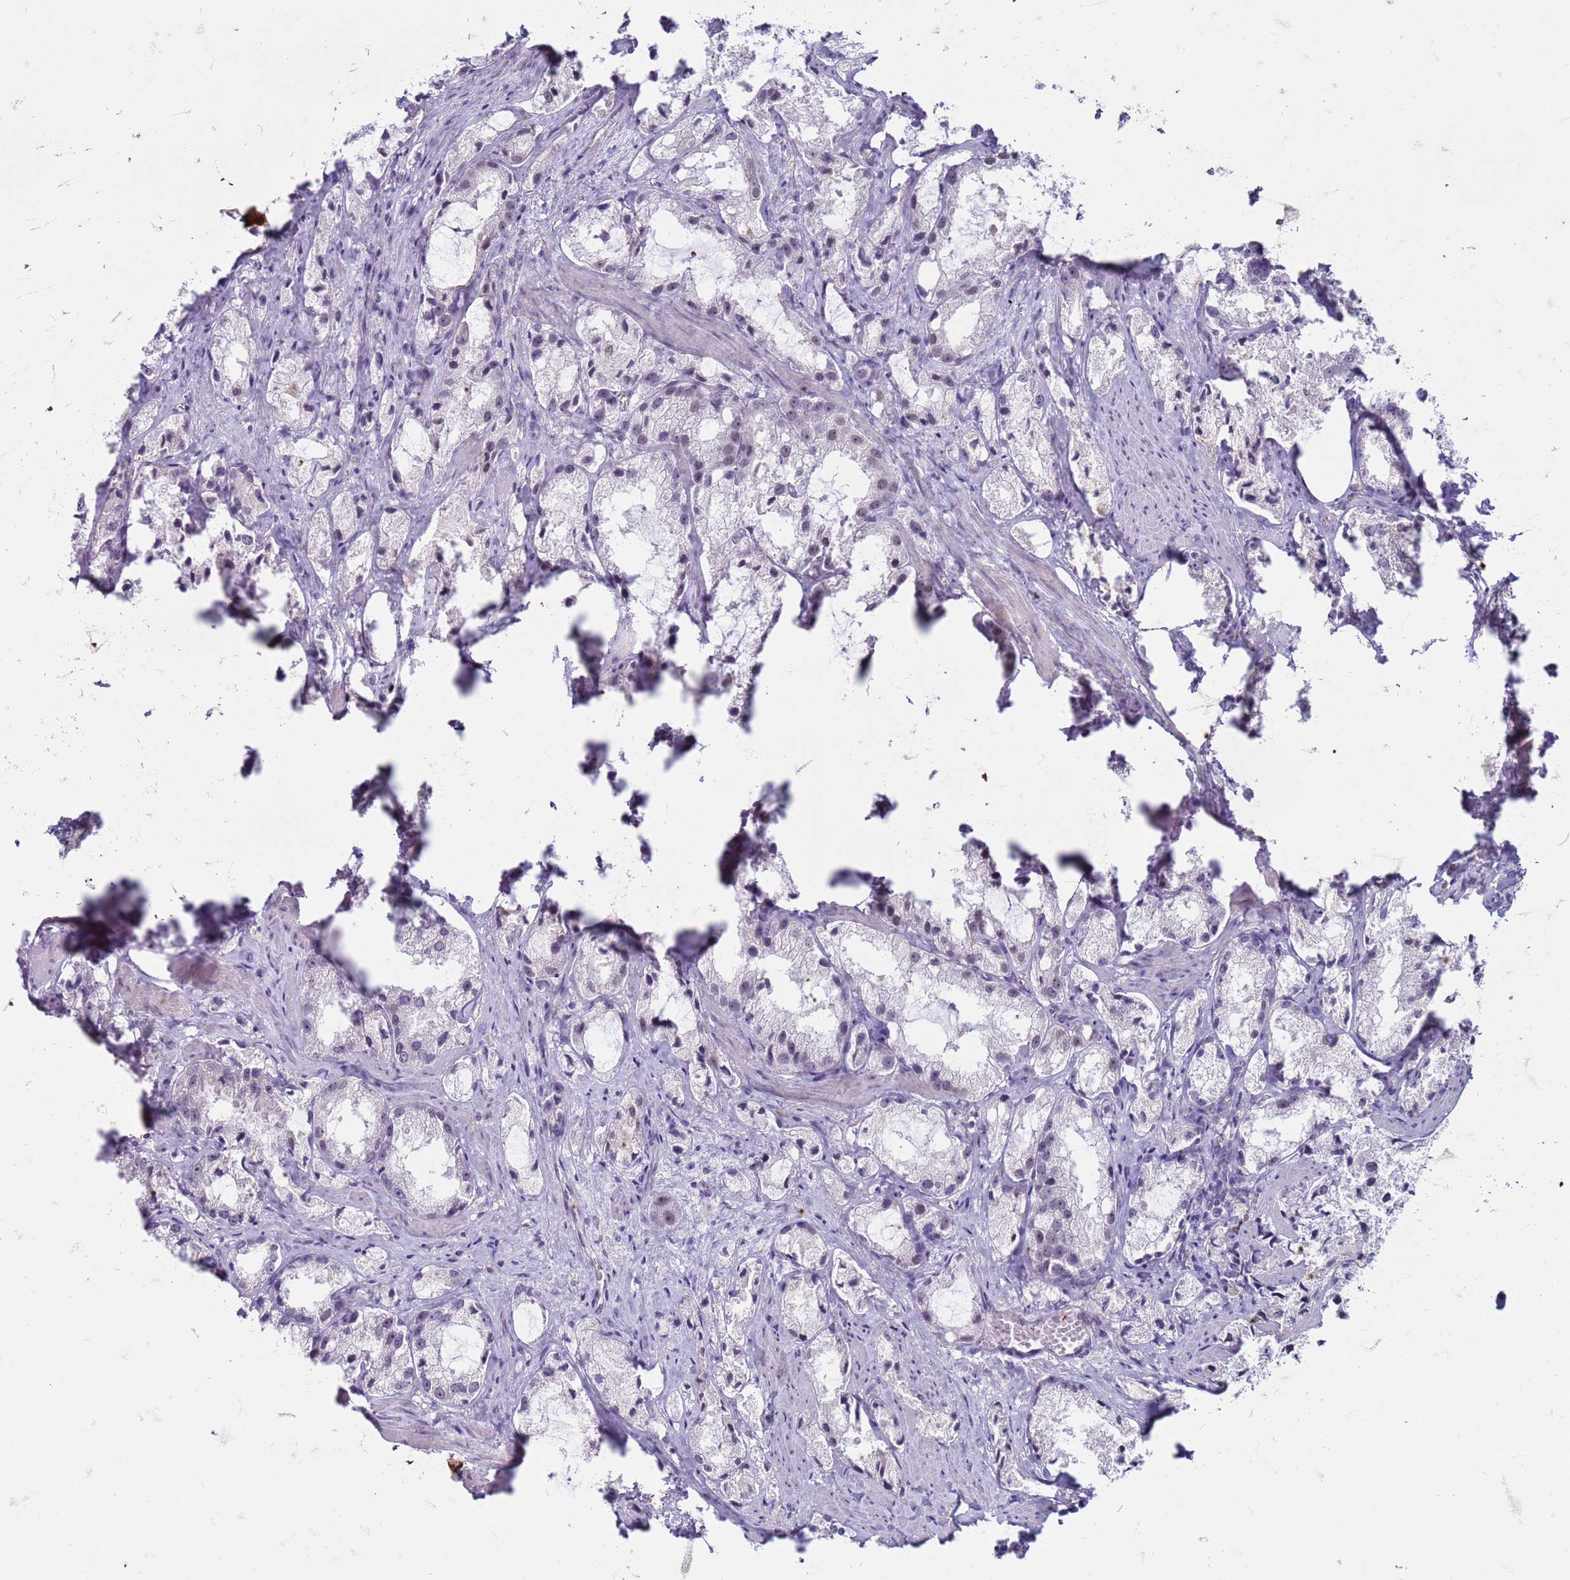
{"staining": {"intensity": "negative", "quantity": "none", "location": "none"}, "tissue": "prostate cancer", "cell_type": "Tumor cells", "image_type": "cancer", "snomed": [{"axis": "morphology", "description": "Adenocarcinoma, High grade"}, {"axis": "topography", "description": "Prostate"}], "caption": "The photomicrograph reveals no staining of tumor cells in high-grade adenocarcinoma (prostate). (Stains: DAB (3,3'-diaminobenzidine) immunohistochemistry with hematoxylin counter stain, Microscopy: brightfield microscopy at high magnification).", "gene": "SLC15A3", "patient": {"sex": "male", "age": 66}}